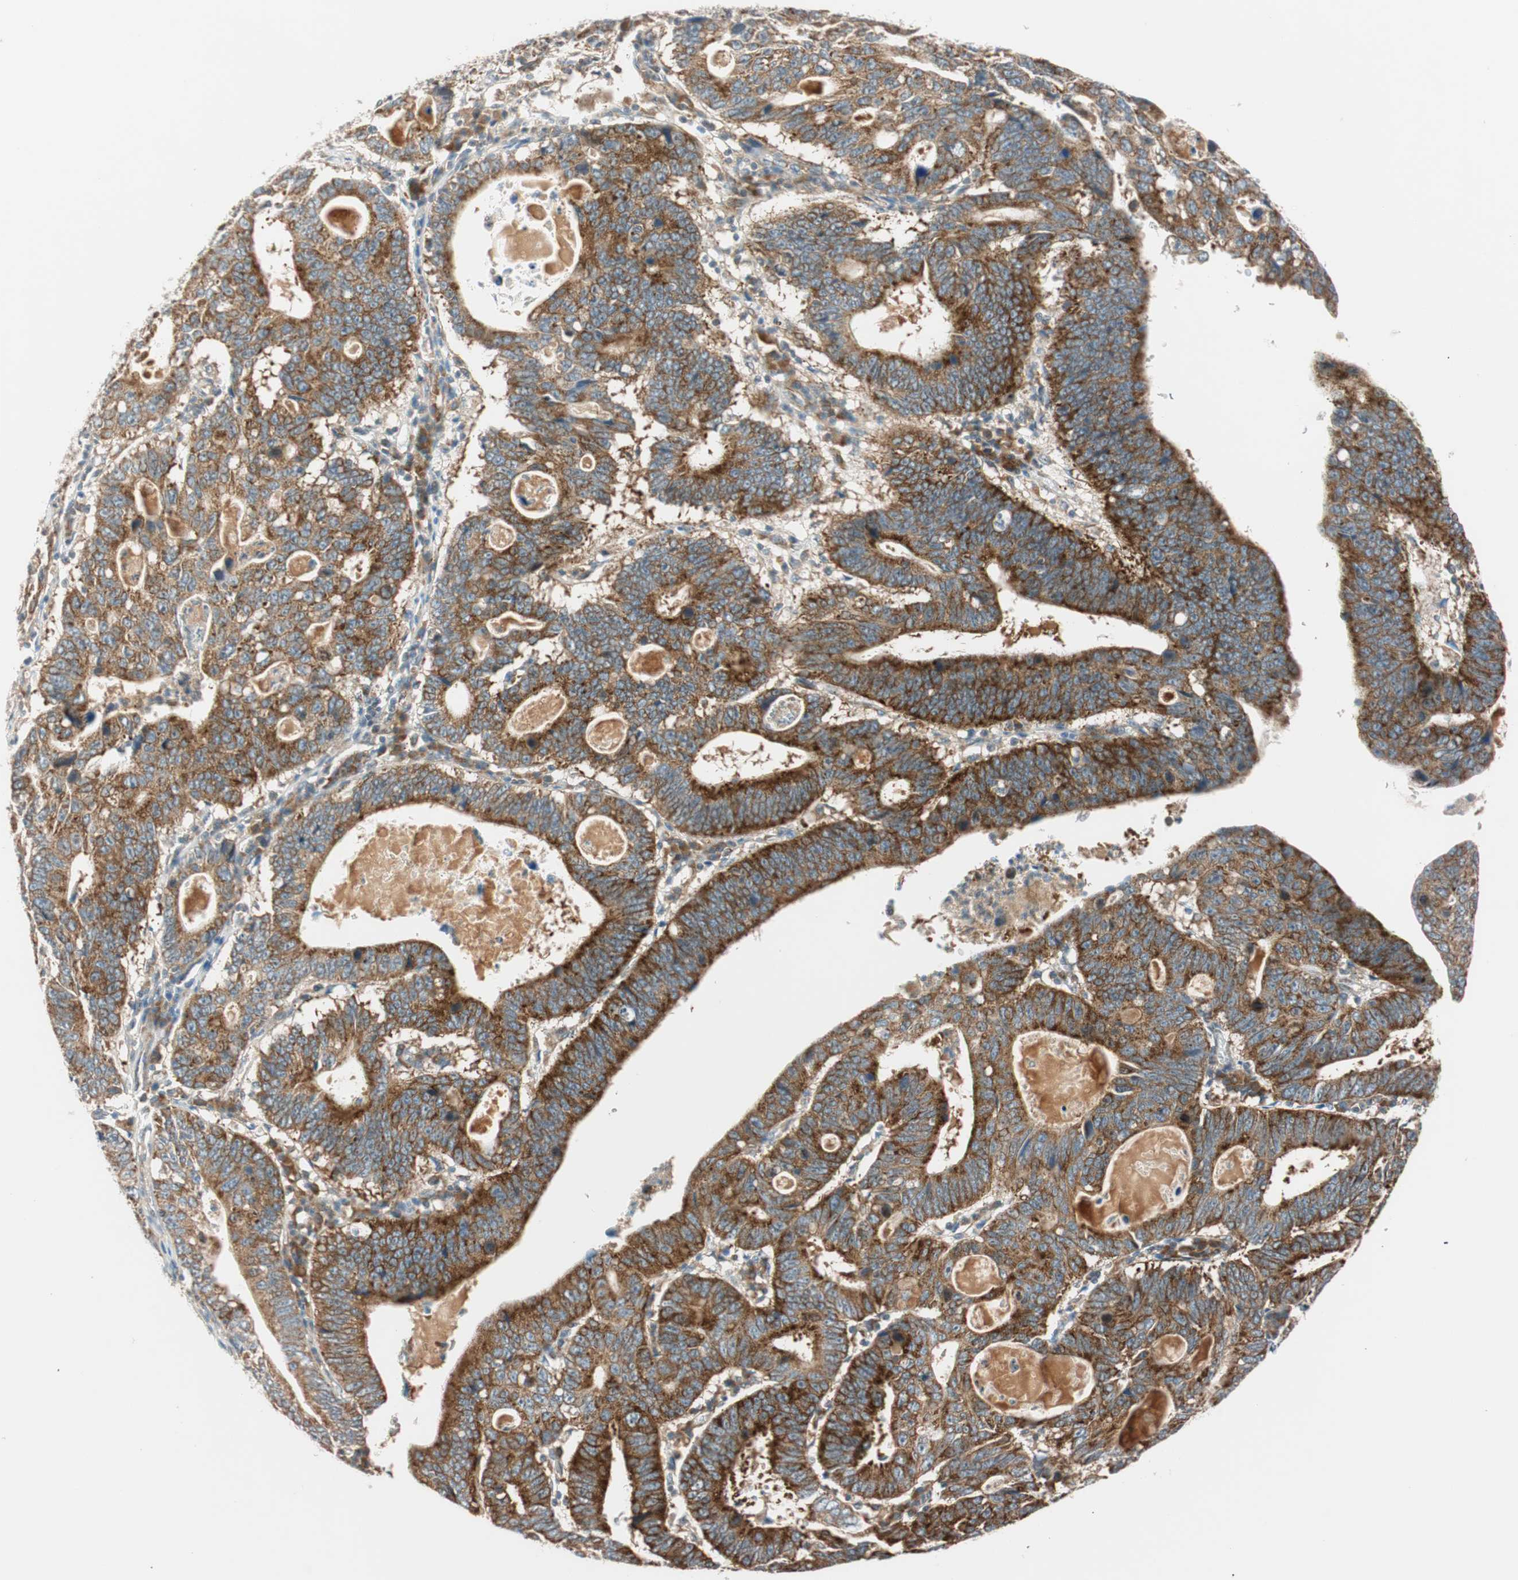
{"staining": {"intensity": "strong", "quantity": ">75%", "location": "cytoplasmic/membranous"}, "tissue": "stomach cancer", "cell_type": "Tumor cells", "image_type": "cancer", "snomed": [{"axis": "morphology", "description": "Adenocarcinoma, NOS"}, {"axis": "topography", "description": "Stomach"}], "caption": "Stomach adenocarcinoma tissue shows strong cytoplasmic/membranous positivity in about >75% of tumor cells", "gene": "ABI1", "patient": {"sex": "male", "age": 59}}